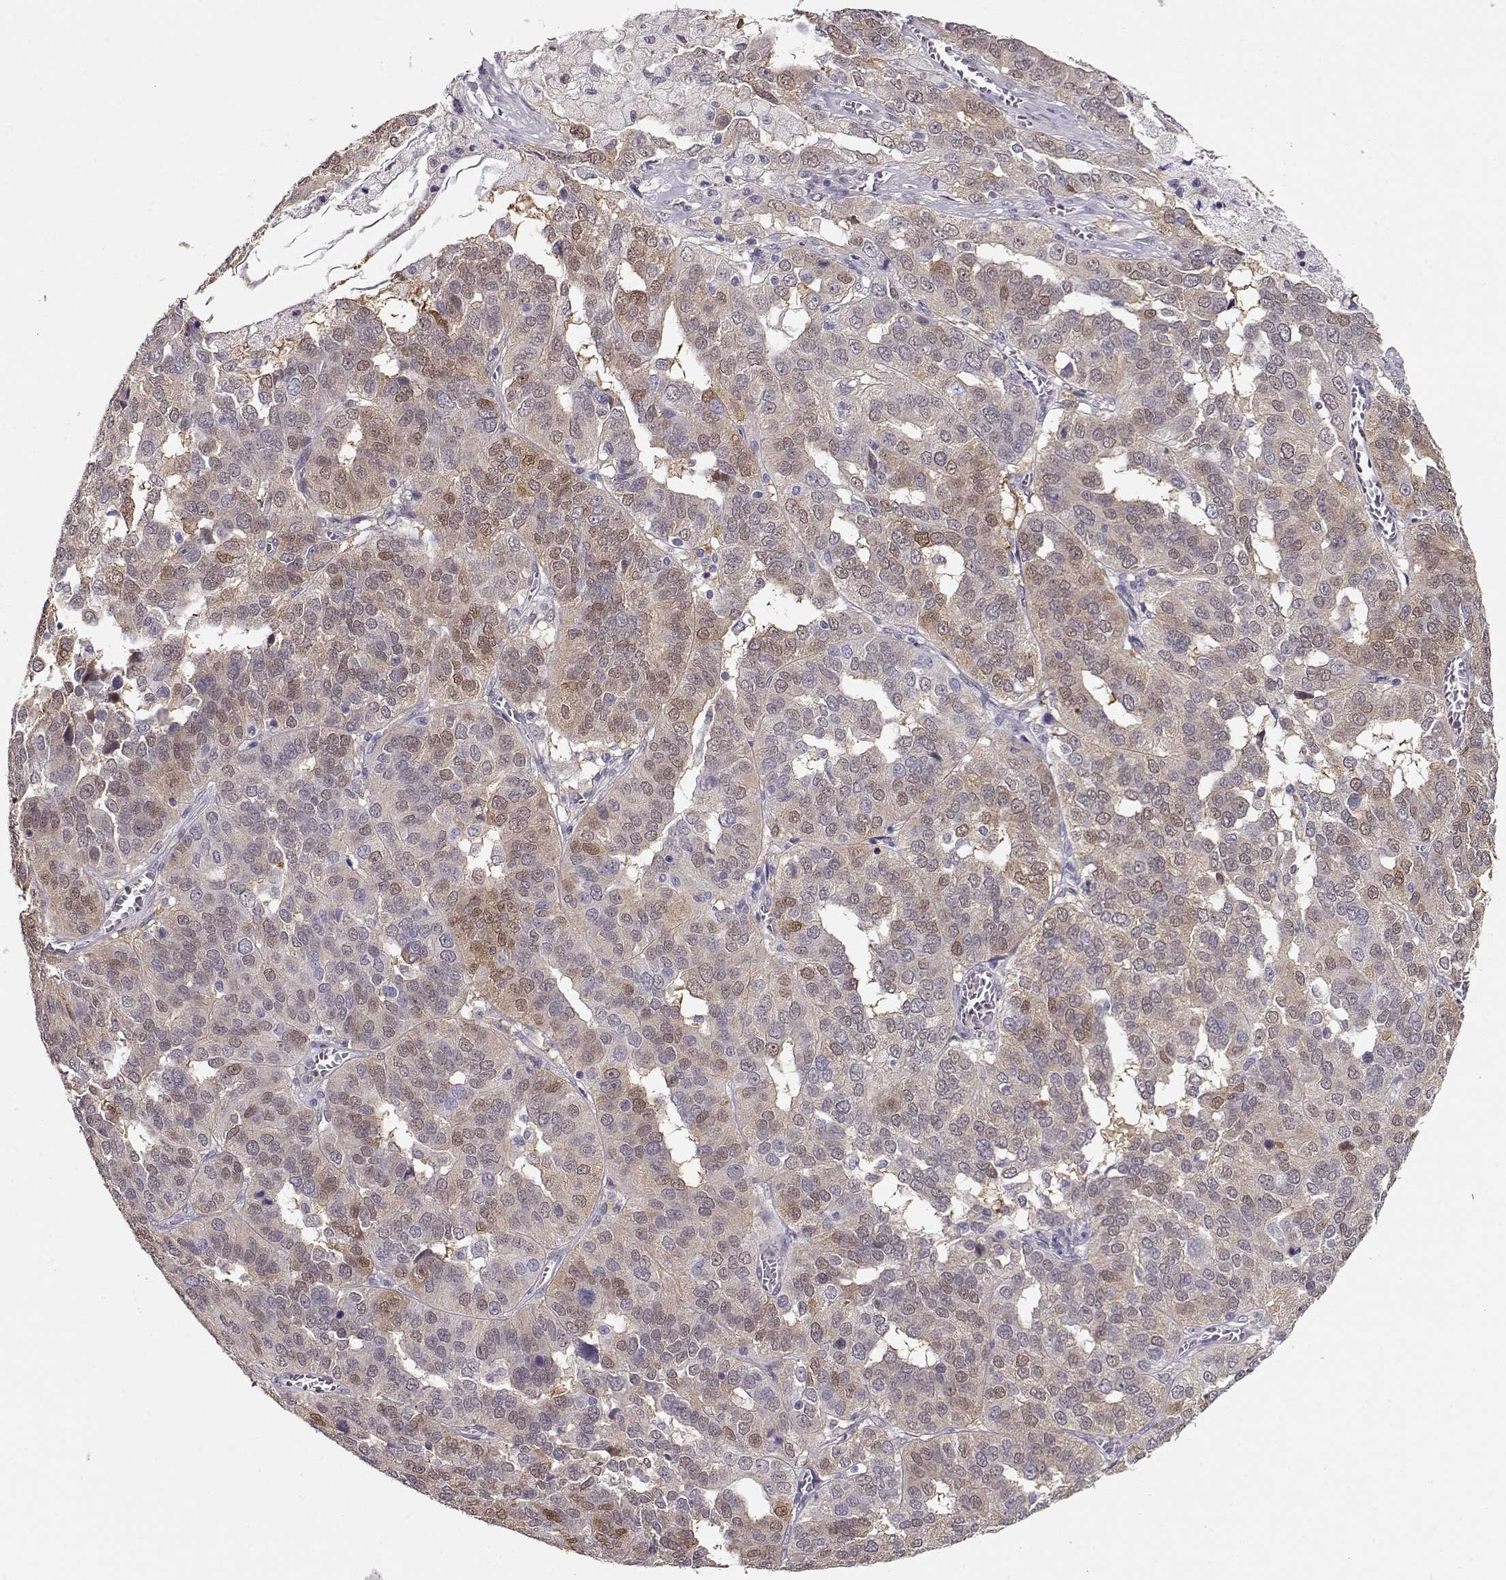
{"staining": {"intensity": "moderate", "quantity": "<25%", "location": "cytoplasmic/membranous,nuclear"}, "tissue": "ovarian cancer", "cell_type": "Tumor cells", "image_type": "cancer", "snomed": [{"axis": "morphology", "description": "Carcinoma, endometroid"}, {"axis": "topography", "description": "Soft tissue"}, {"axis": "topography", "description": "Ovary"}], "caption": "This is an image of IHC staining of ovarian cancer, which shows moderate expression in the cytoplasmic/membranous and nuclear of tumor cells.", "gene": "CCR8", "patient": {"sex": "female", "age": 52}}